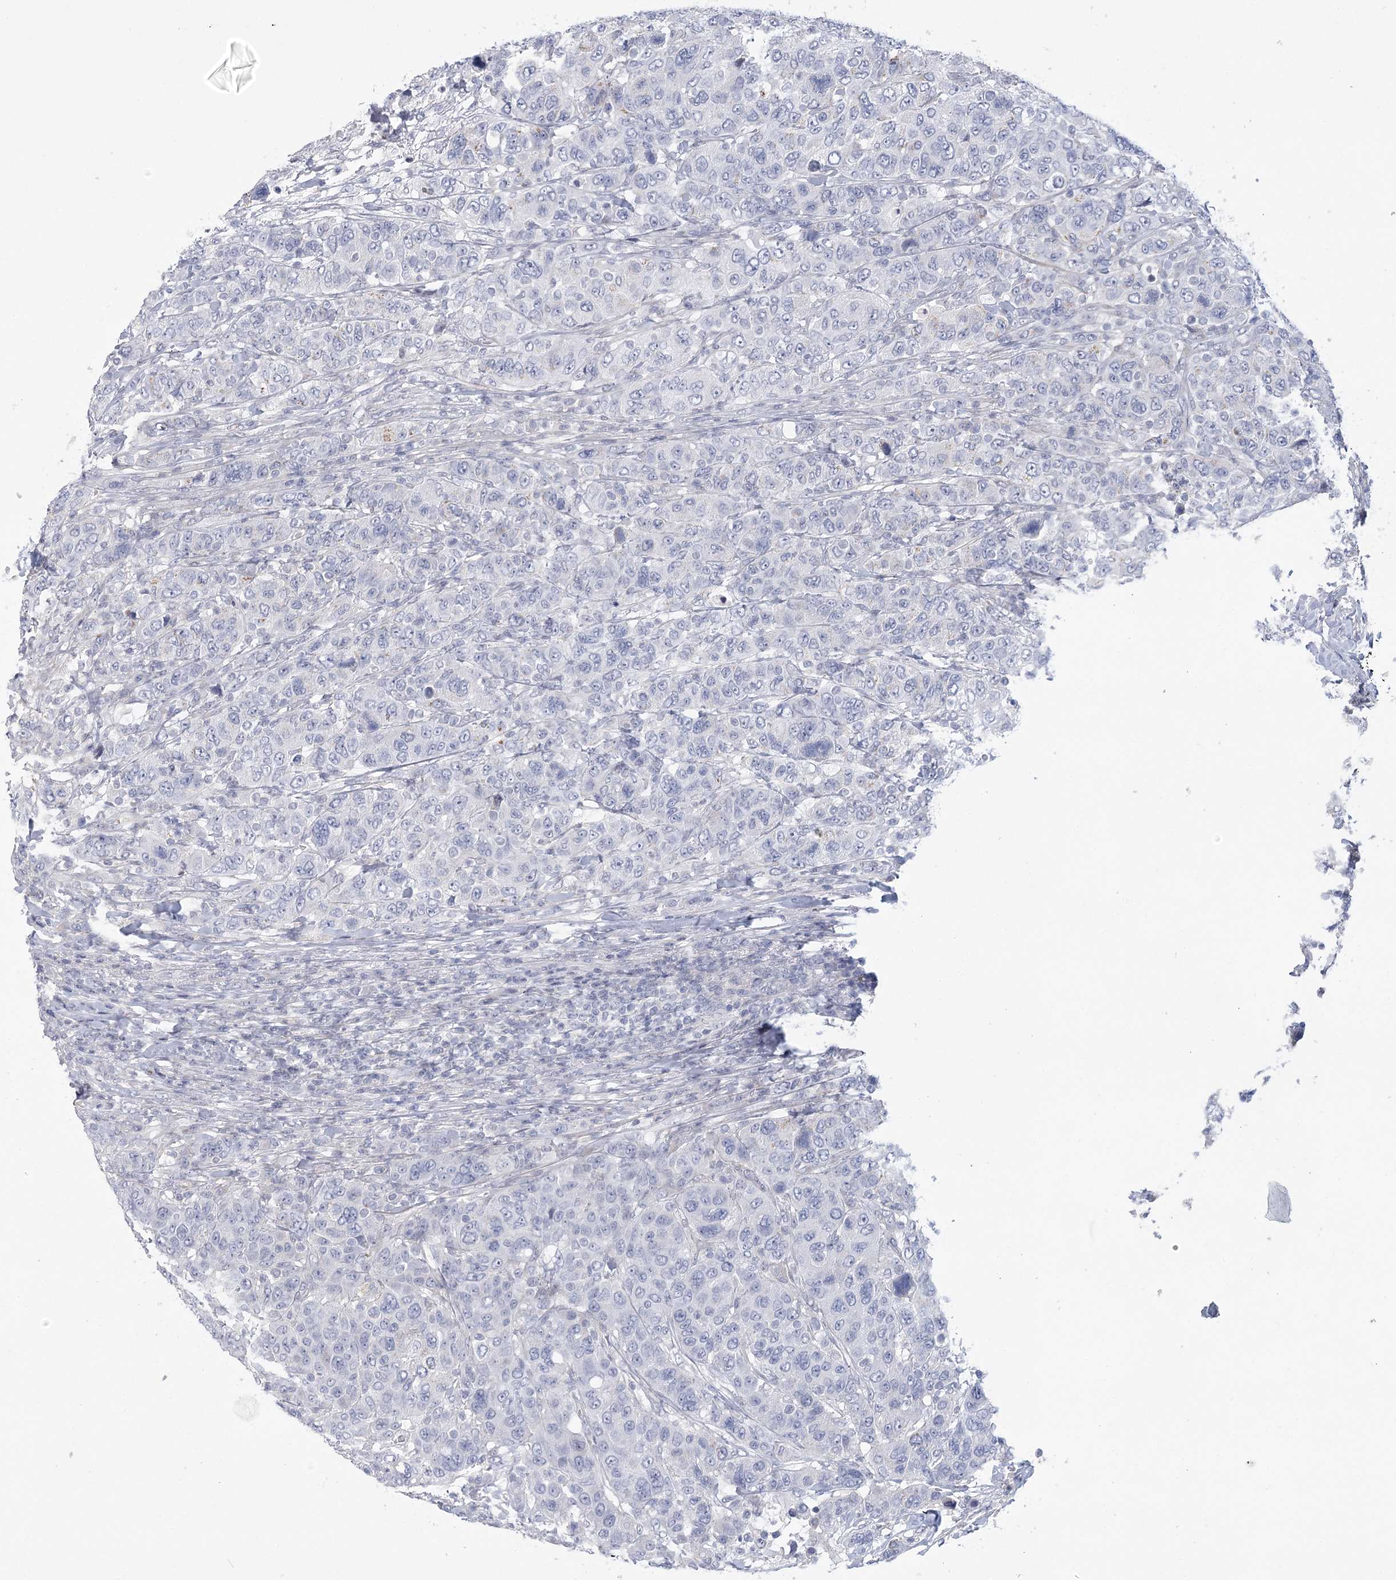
{"staining": {"intensity": "negative", "quantity": "none", "location": "none"}, "tissue": "breast cancer", "cell_type": "Tumor cells", "image_type": "cancer", "snomed": [{"axis": "morphology", "description": "Duct carcinoma"}, {"axis": "topography", "description": "Breast"}], "caption": "An immunohistochemistry micrograph of breast infiltrating ductal carcinoma is shown. There is no staining in tumor cells of breast infiltrating ductal carcinoma. (DAB (3,3'-diaminobenzidine) immunohistochemistry (IHC) visualized using brightfield microscopy, high magnification).", "gene": "FAM76B", "patient": {"sex": "female", "age": 37}}